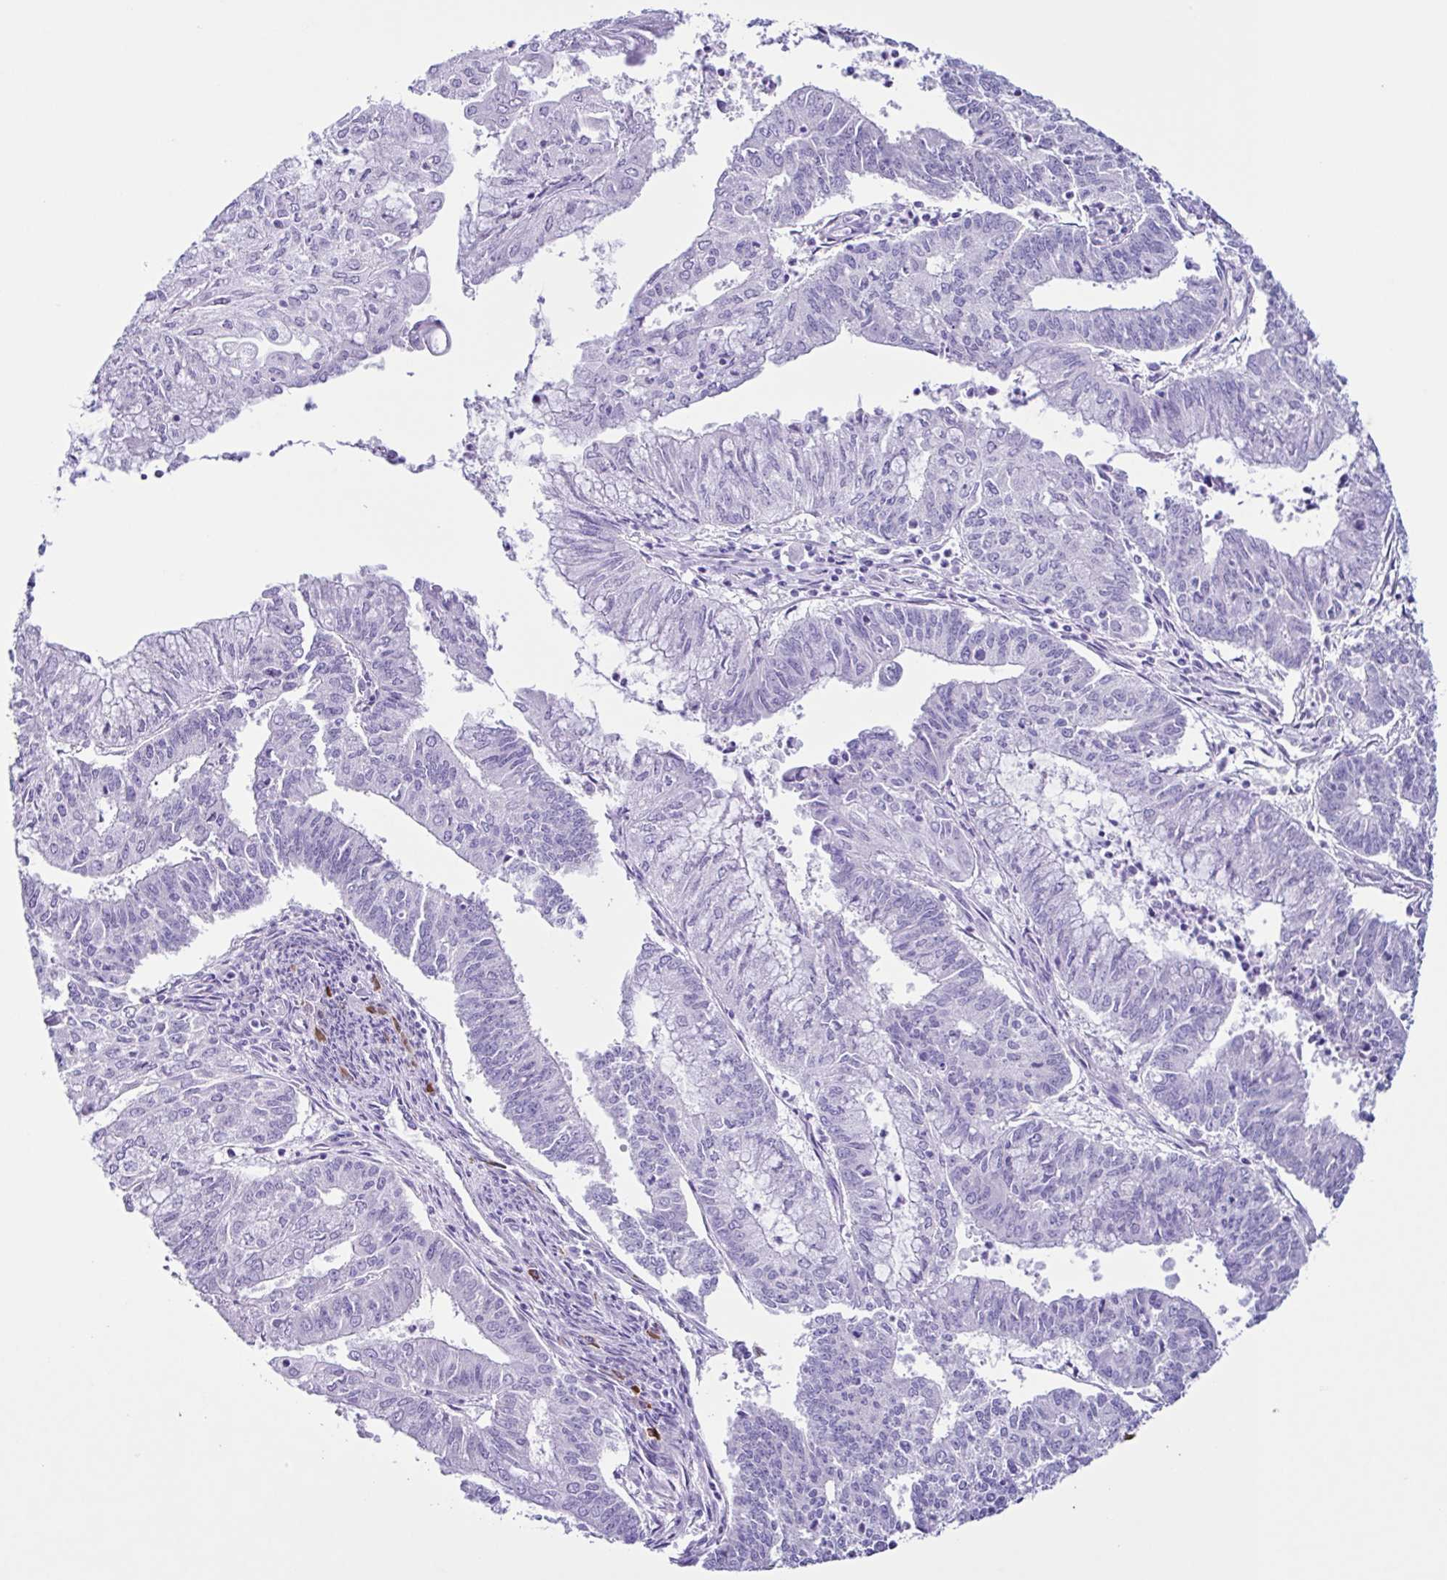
{"staining": {"intensity": "negative", "quantity": "none", "location": "none"}, "tissue": "endometrial cancer", "cell_type": "Tumor cells", "image_type": "cancer", "snomed": [{"axis": "morphology", "description": "Adenocarcinoma, NOS"}, {"axis": "topography", "description": "Endometrium"}], "caption": "Protein analysis of adenocarcinoma (endometrial) exhibits no significant expression in tumor cells.", "gene": "PIGF", "patient": {"sex": "female", "age": 61}}